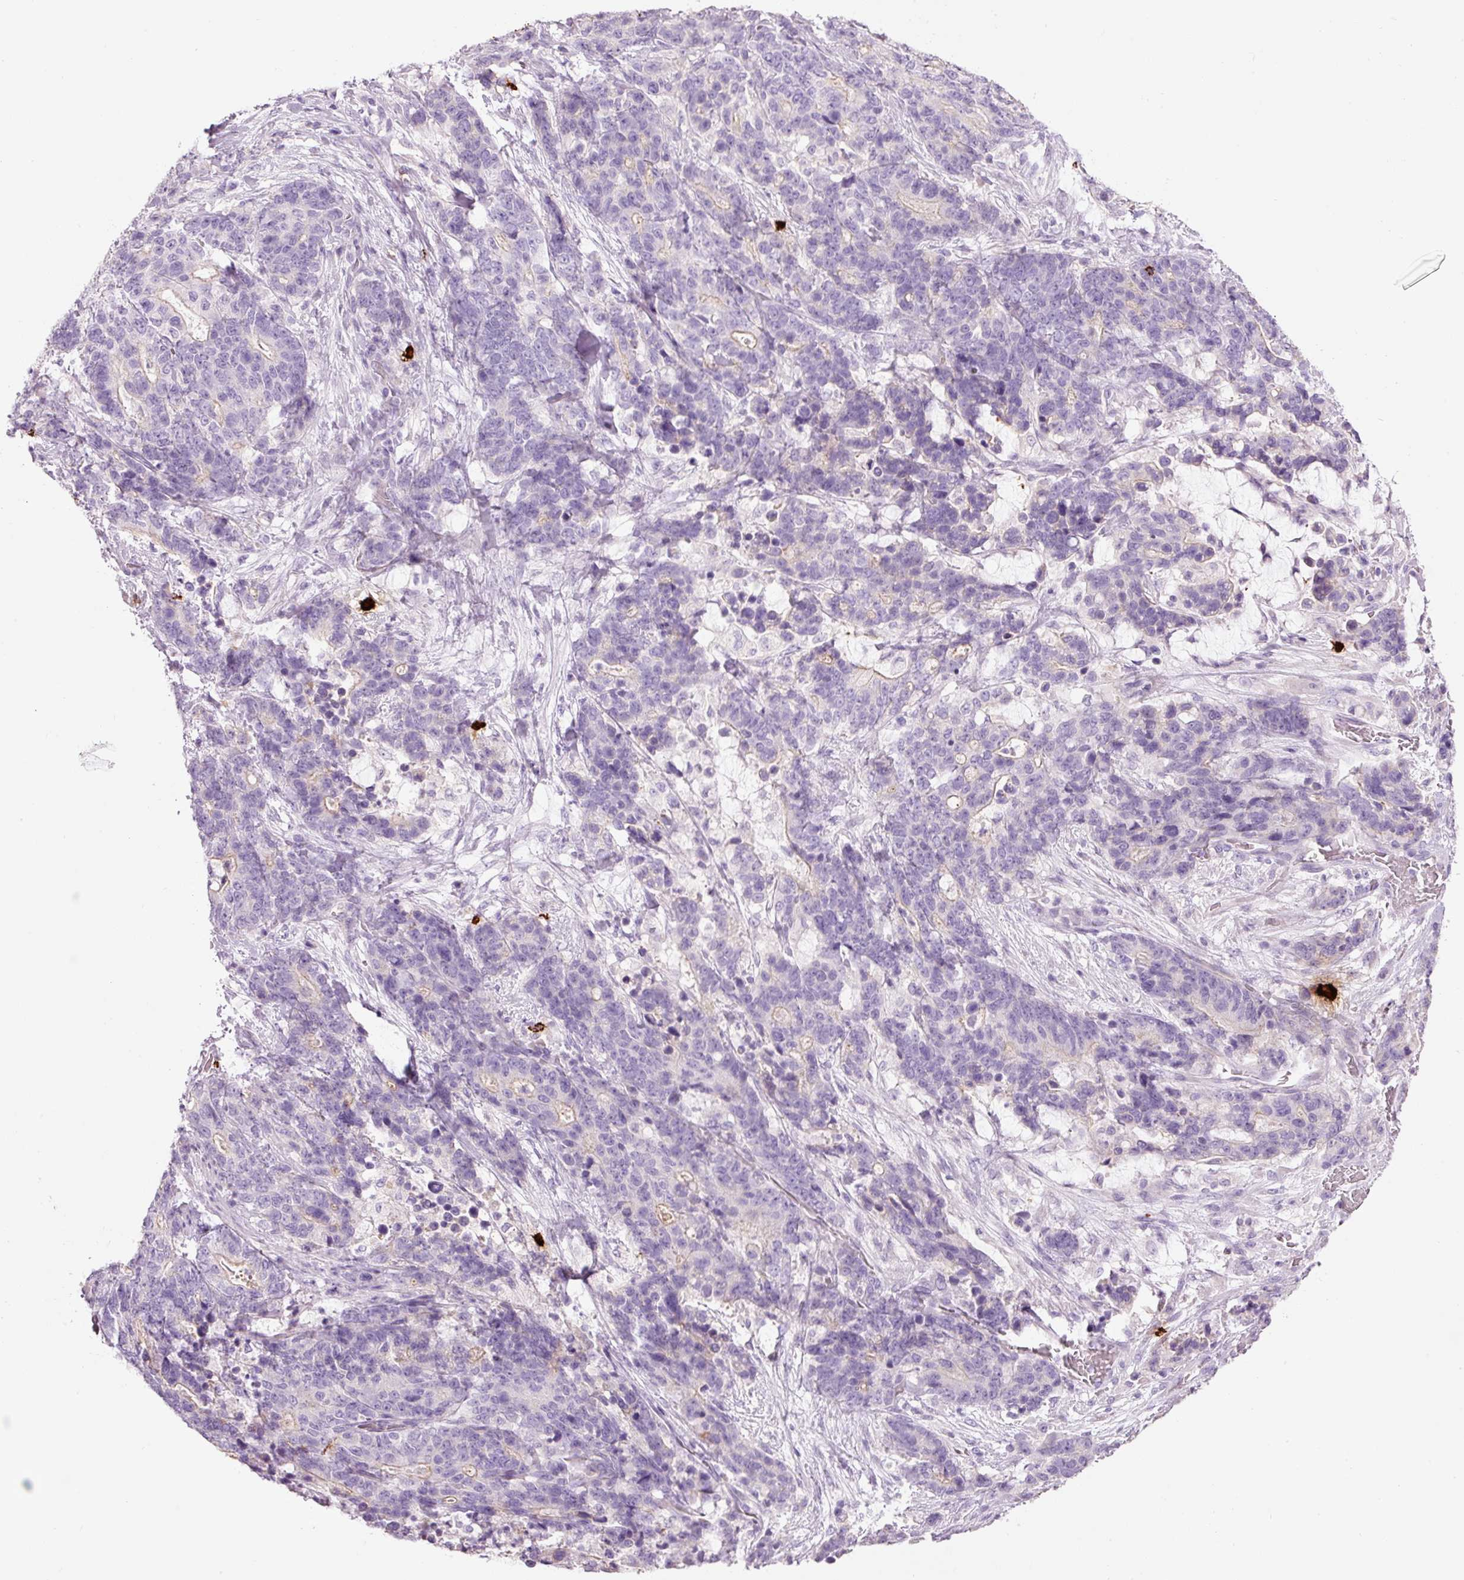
{"staining": {"intensity": "negative", "quantity": "none", "location": "none"}, "tissue": "stomach cancer", "cell_type": "Tumor cells", "image_type": "cancer", "snomed": [{"axis": "morphology", "description": "Normal tissue, NOS"}, {"axis": "morphology", "description": "Adenocarcinoma, NOS"}, {"axis": "topography", "description": "Stomach"}], "caption": "High magnification brightfield microscopy of stomach adenocarcinoma stained with DAB (brown) and counterstained with hematoxylin (blue): tumor cells show no significant expression.", "gene": "CMA1", "patient": {"sex": "female", "age": 64}}